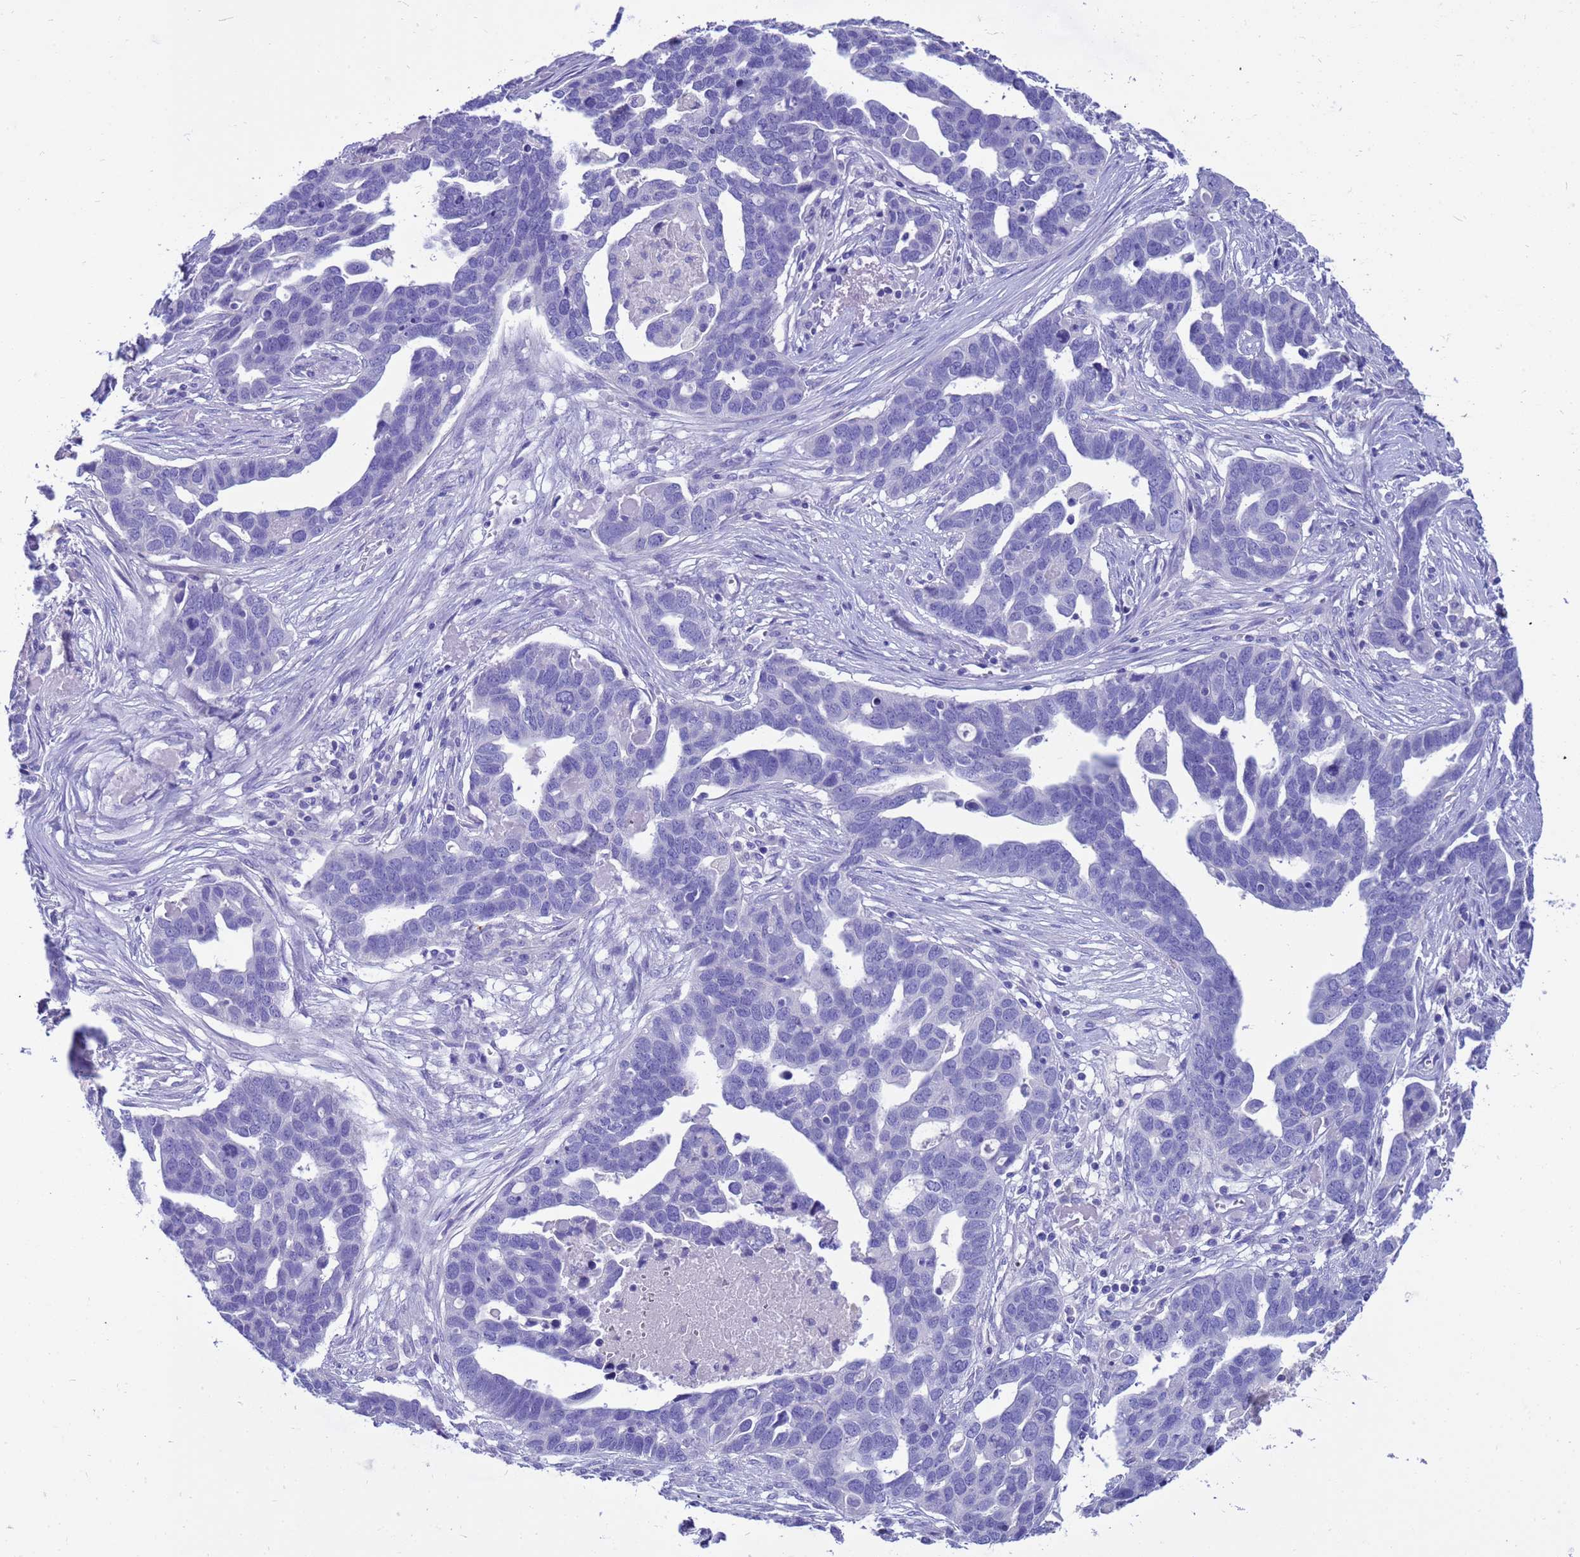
{"staining": {"intensity": "negative", "quantity": "none", "location": "none"}, "tissue": "ovarian cancer", "cell_type": "Tumor cells", "image_type": "cancer", "snomed": [{"axis": "morphology", "description": "Cystadenocarcinoma, serous, NOS"}, {"axis": "topography", "description": "Ovary"}], "caption": "Immunohistochemistry (IHC) image of ovarian cancer stained for a protein (brown), which demonstrates no expression in tumor cells. (DAB immunohistochemistry with hematoxylin counter stain).", "gene": "SYCN", "patient": {"sex": "female", "age": 54}}